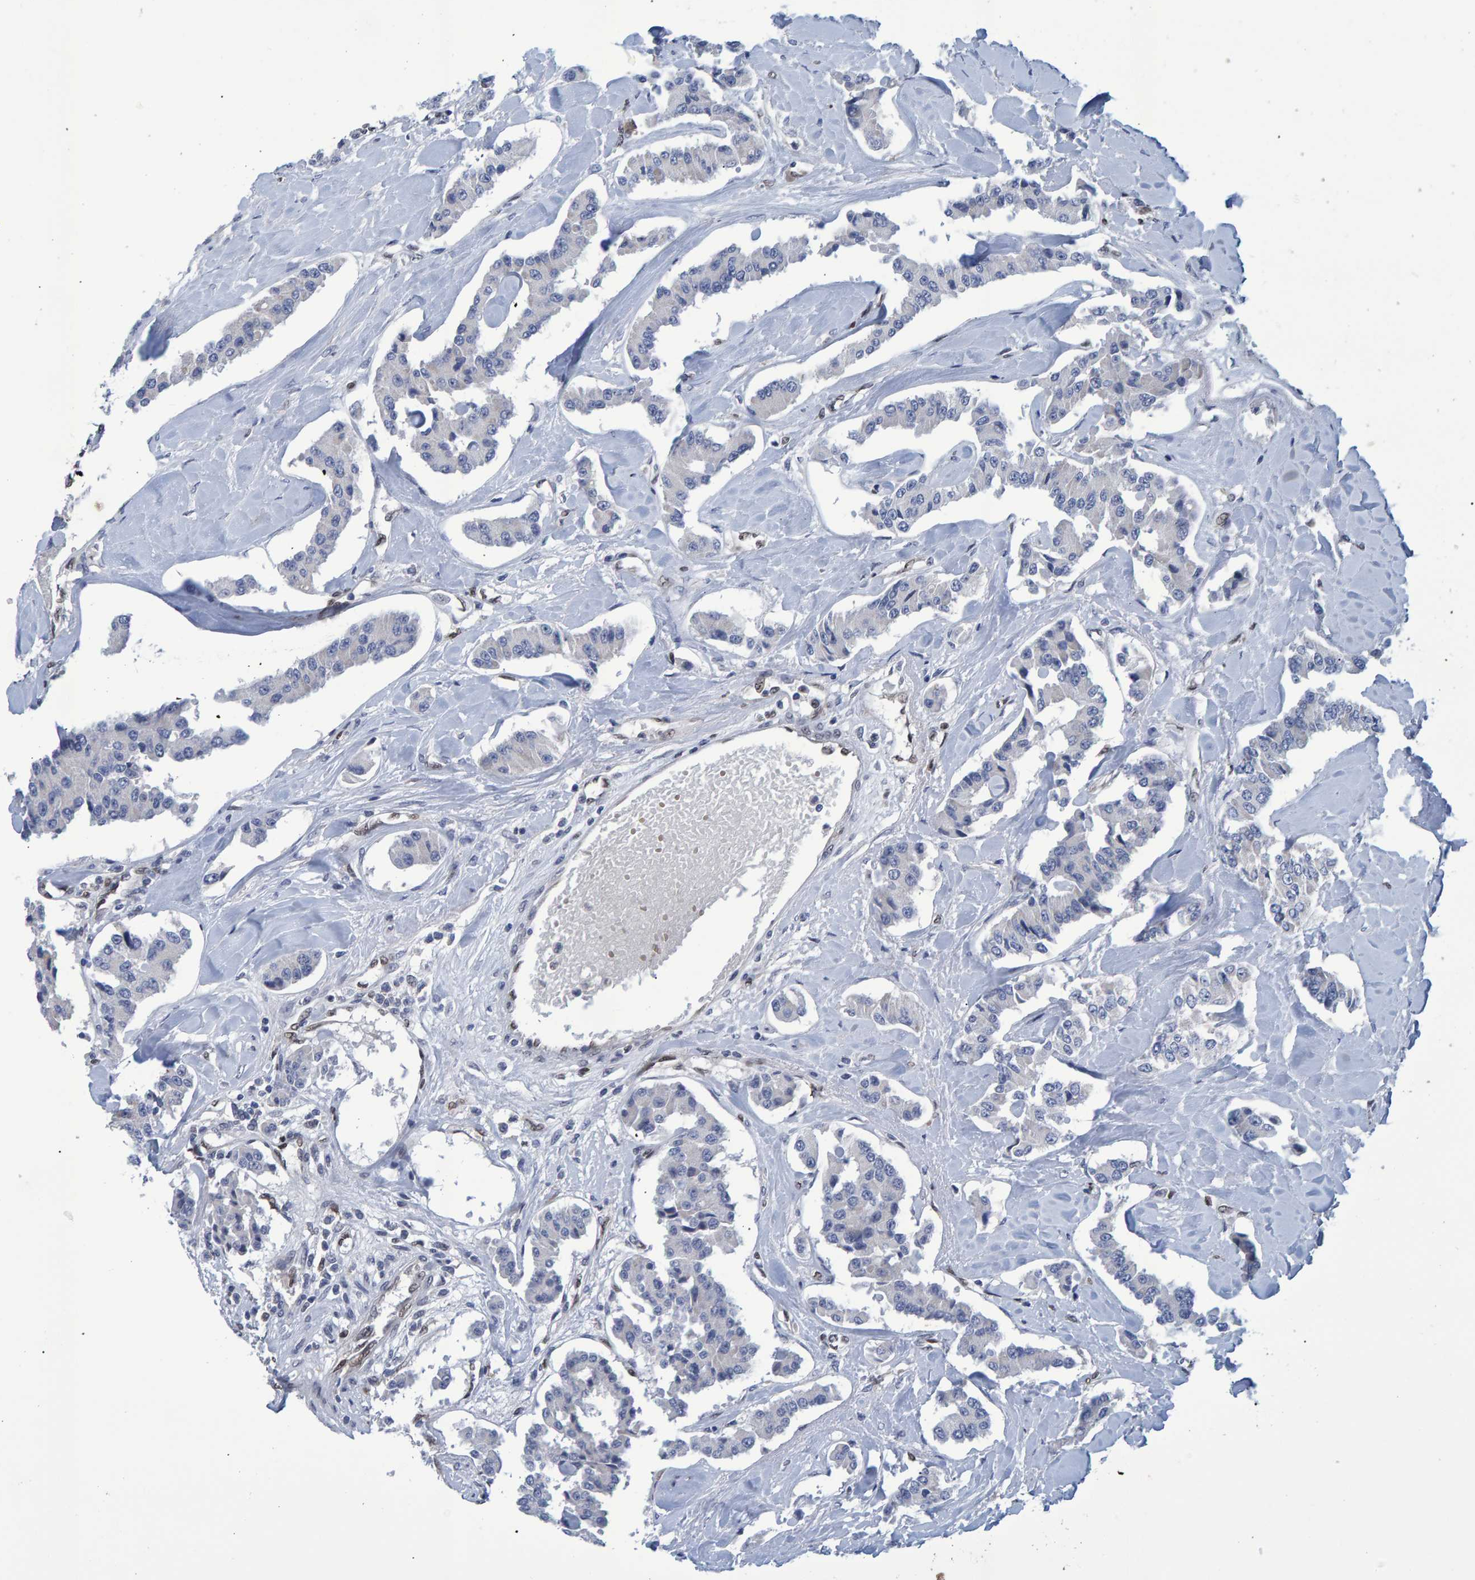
{"staining": {"intensity": "negative", "quantity": "none", "location": "none"}, "tissue": "carcinoid", "cell_type": "Tumor cells", "image_type": "cancer", "snomed": [{"axis": "morphology", "description": "Carcinoid, malignant, NOS"}, {"axis": "topography", "description": "Pancreas"}], "caption": "Image shows no significant protein staining in tumor cells of carcinoid (malignant). The staining is performed using DAB brown chromogen with nuclei counter-stained in using hematoxylin.", "gene": "QKI", "patient": {"sex": "male", "age": 41}}